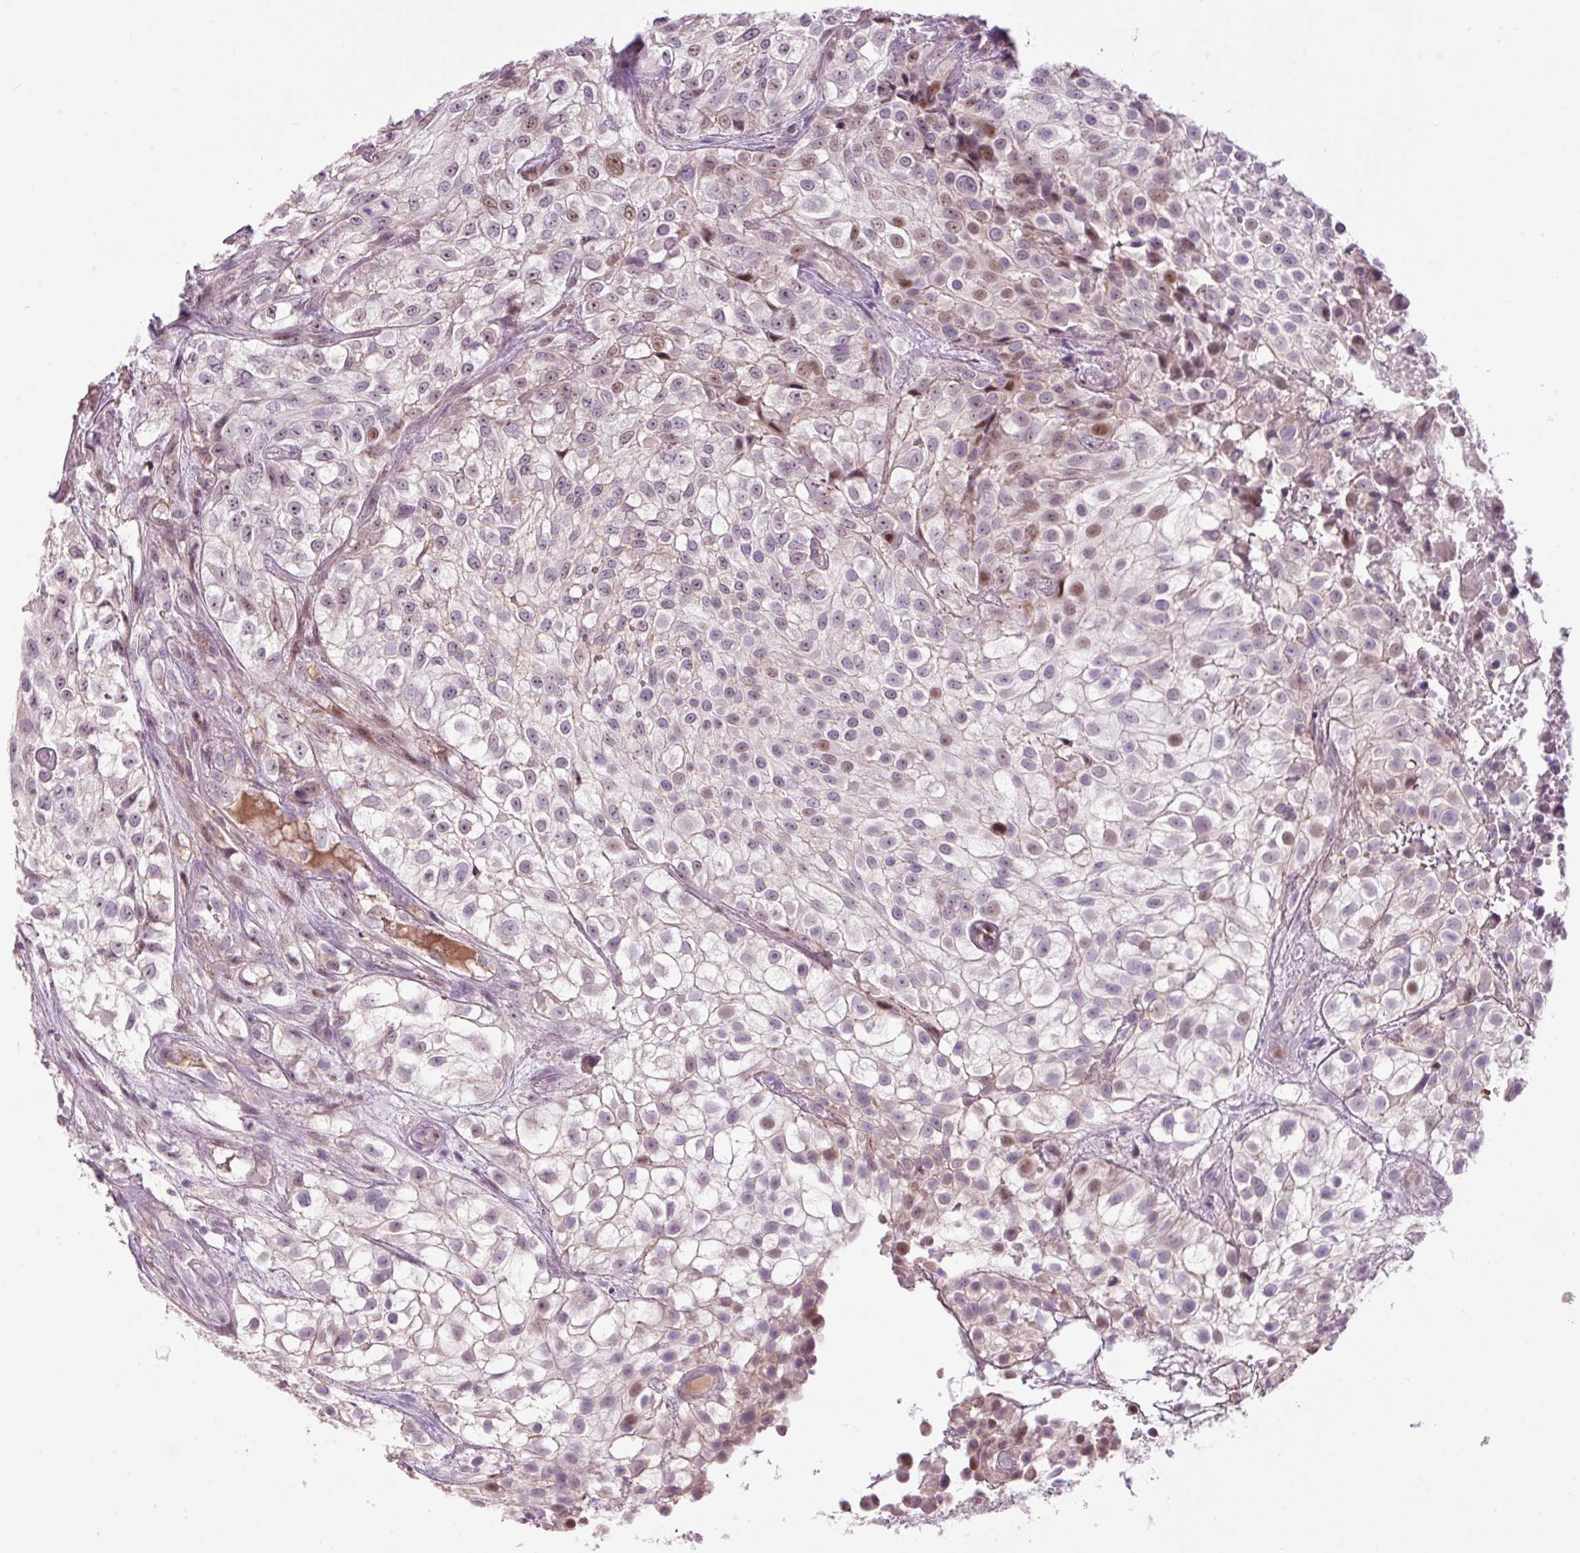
{"staining": {"intensity": "weak", "quantity": "<25%", "location": "nuclear"}, "tissue": "urothelial cancer", "cell_type": "Tumor cells", "image_type": "cancer", "snomed": [{"axis": "morphology", "description": "Urothelial carcinoma, High grade"}, {"axis": "topography", "description": "Urinary bladder"}], "caption": "Immunohistochemistry (IHC) image of neoplastic tissue: urothelial carcinoma (high-grade) stained with DAB displays no significant protein staining in tumor cells.", "gene": "HNF1A", "patient": {"sex": "male", "age": 56}}